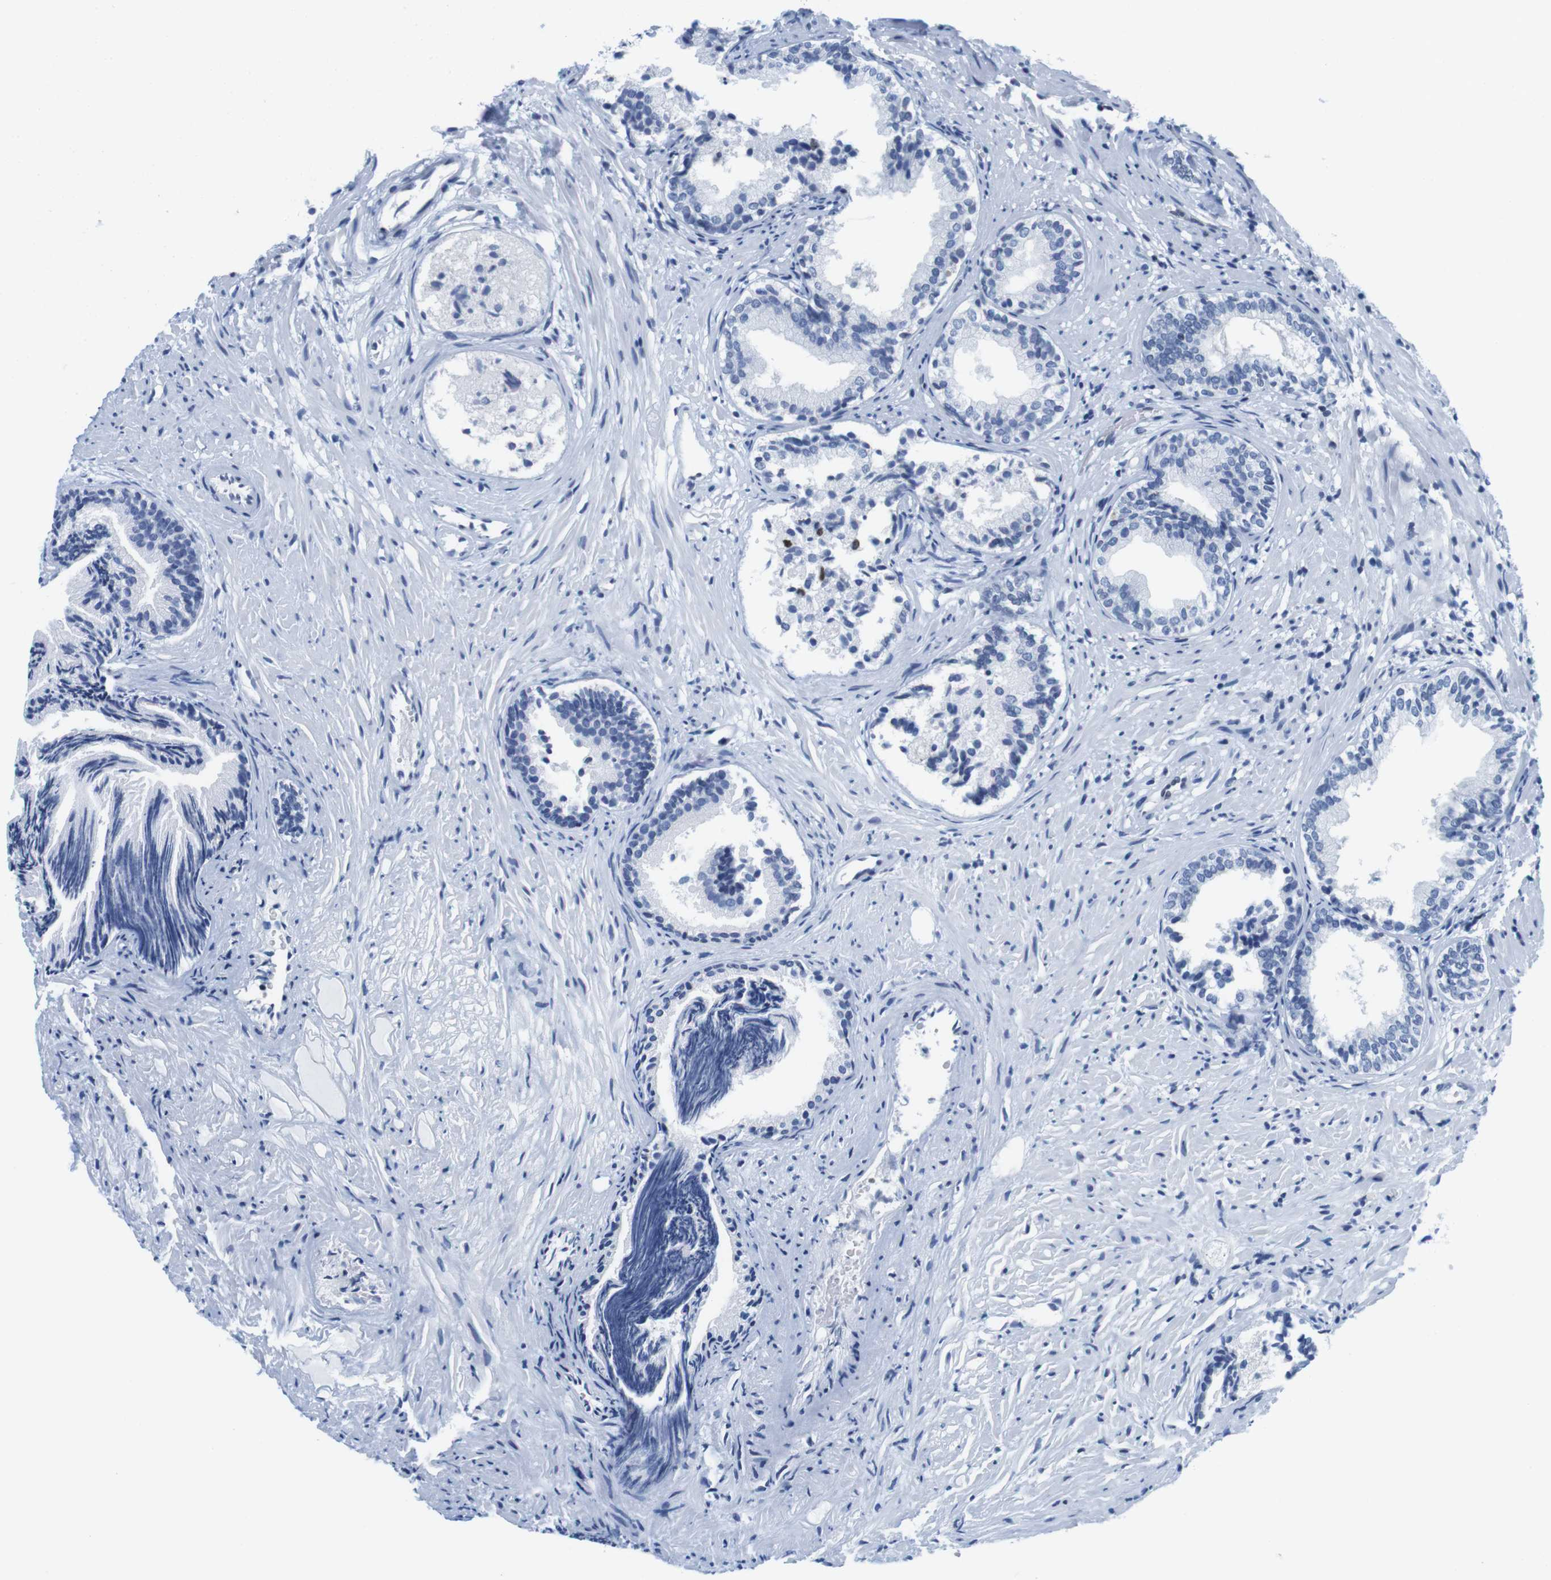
{"staining": {"intensity": "negative", "quantity": "none", "location": "none"}, "tissue": "prostate", "cell_type": "Glandular cells", "image_type": "normal", "snomed": [{"axis": "morphology", "description": "Normal tissue, NOS"}, {"axis": "topography", "description": "Prostate"}], "caption": "Immunohistochemistry (IHC) of normal human prostate exhibits no staining in glandular cells. The staining was performed using DAB (3,3'-diaminobenzidine) to visualize the protein expression in brown, while the nuclei were stained in blue with hematoxylin (Magnification: 20x).", "gene": "IFI16", "patient": {"sex": "male", "age": 76}}